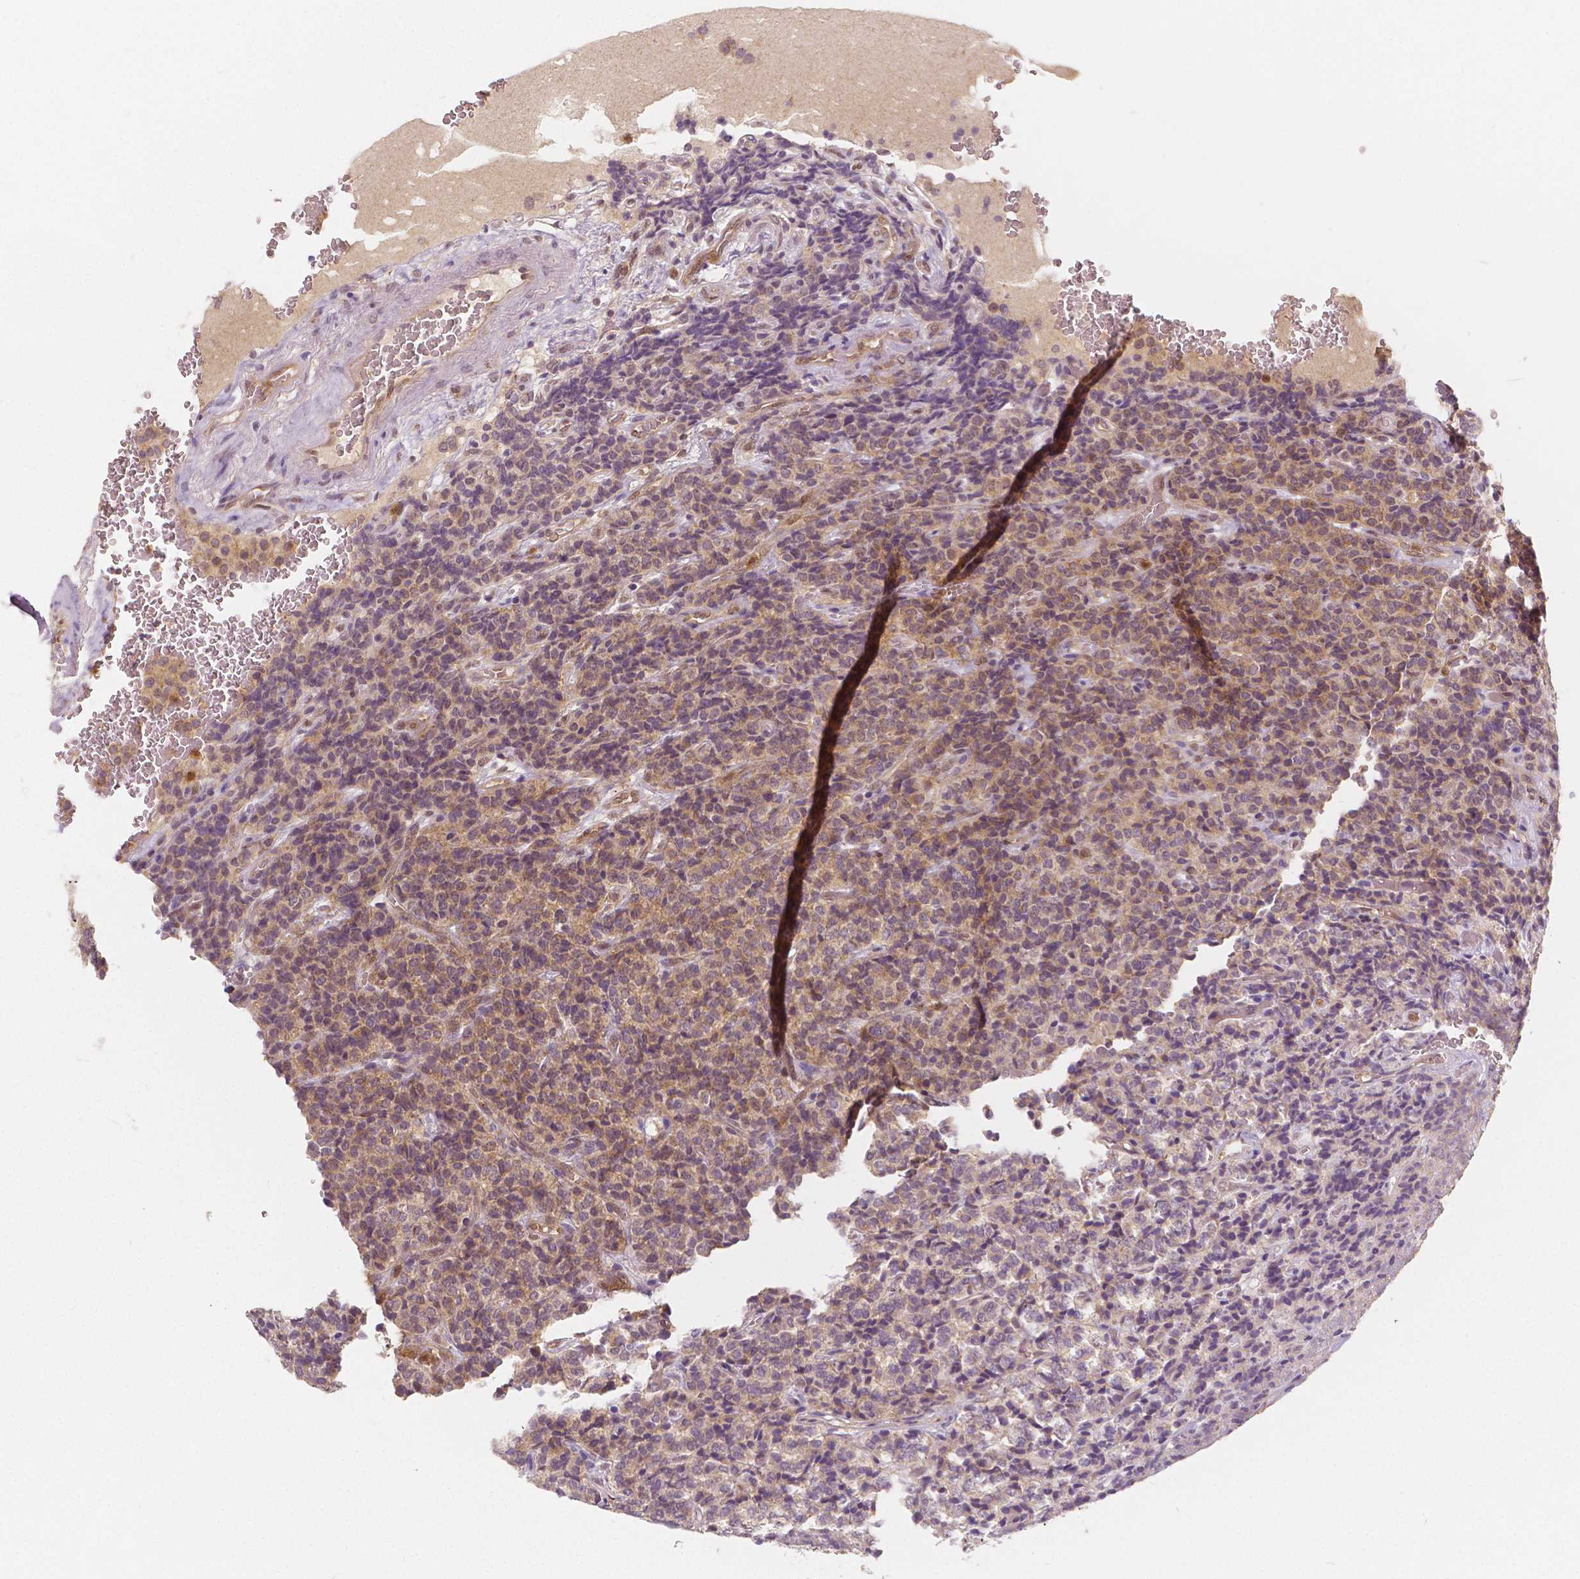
{"staining": {"intensity": "moderate", "quantity": "25%-75%", "location": "cytoplasmic/membranous,nuclear"}, "tissue": "carcinoid", "cell_type": "Tumor cells", "image_type": "cancer", "snomed": [{"axis": "morphology", "description": "Carcinoid, malignant, NOS"}, {"axis": "topography", "description": "Pancreas"}], "caption": "A high-resolution photomicrograph shows immunohistochemistry staining of carcinoid (malignant), which displays moderate cytoplasmic/membranous and nuclear staining in about 25%-75% of tumor cells.", "gene": "NAPRT", "patient": {"sex": "male", "age": 36}}